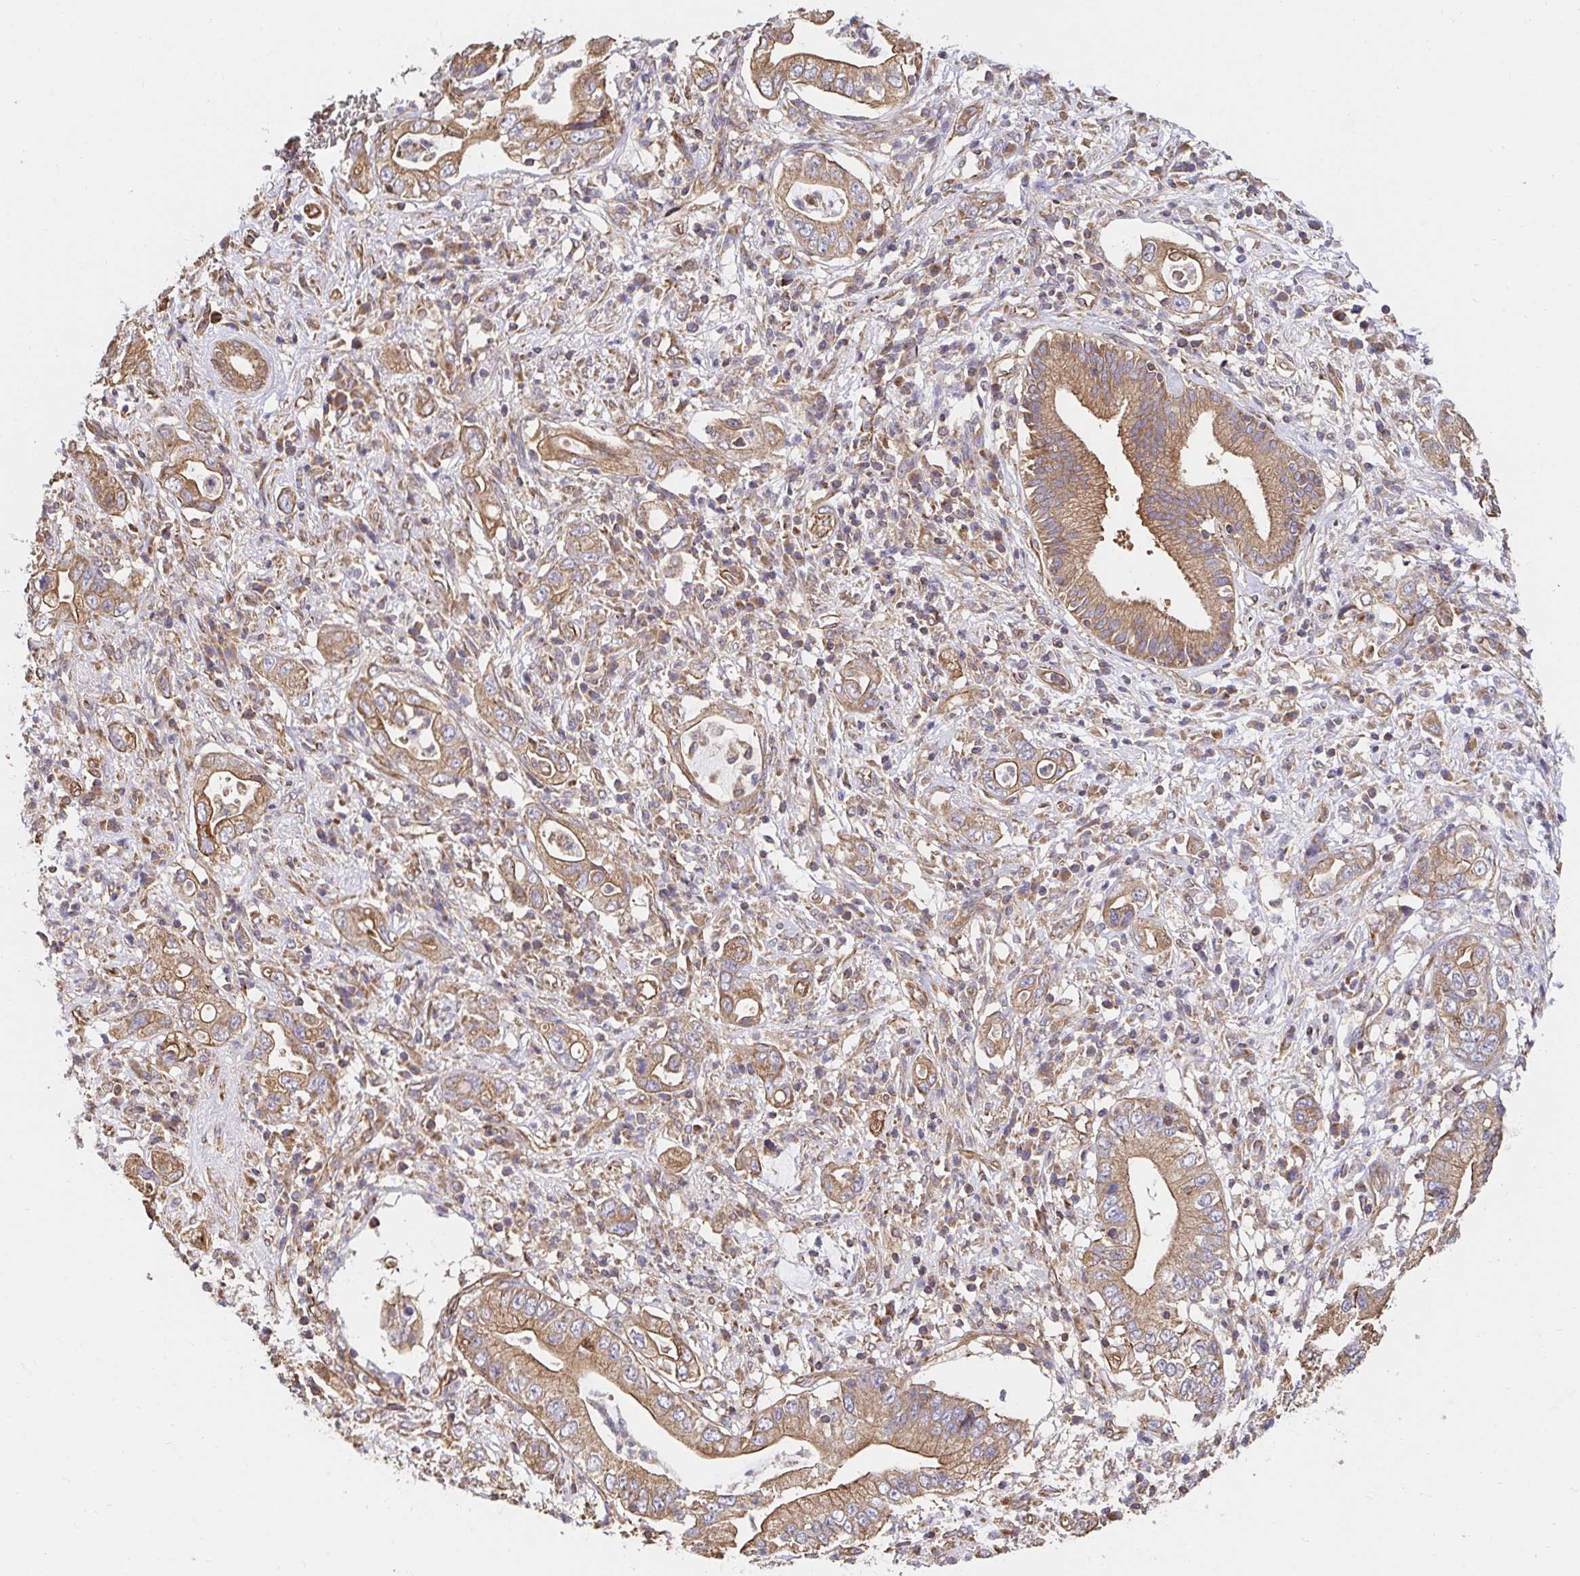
{"staining": {"intensity": "moderate", "quantity": ">75%", "location": "cytoplasmic/membranous"}, "tissue": "pancreatic cancer", "cell_type": "Tumor cells", "image_type": "cancer", "snomed": [{"axis": "morphology", "description": "Adenocarcinoma, NOS"}, {"axis": "topography", "description": "Pancreas"}], "caption": "Pancreatic cancer (adenocarcinoma) tissue exhibits moderate cytoplasmic/membranous expression in about >75% of tumor cells, visualized by immunohistochemistry.", "gene": "APBB1", "patient": {"sex": "female", "age": 72}}